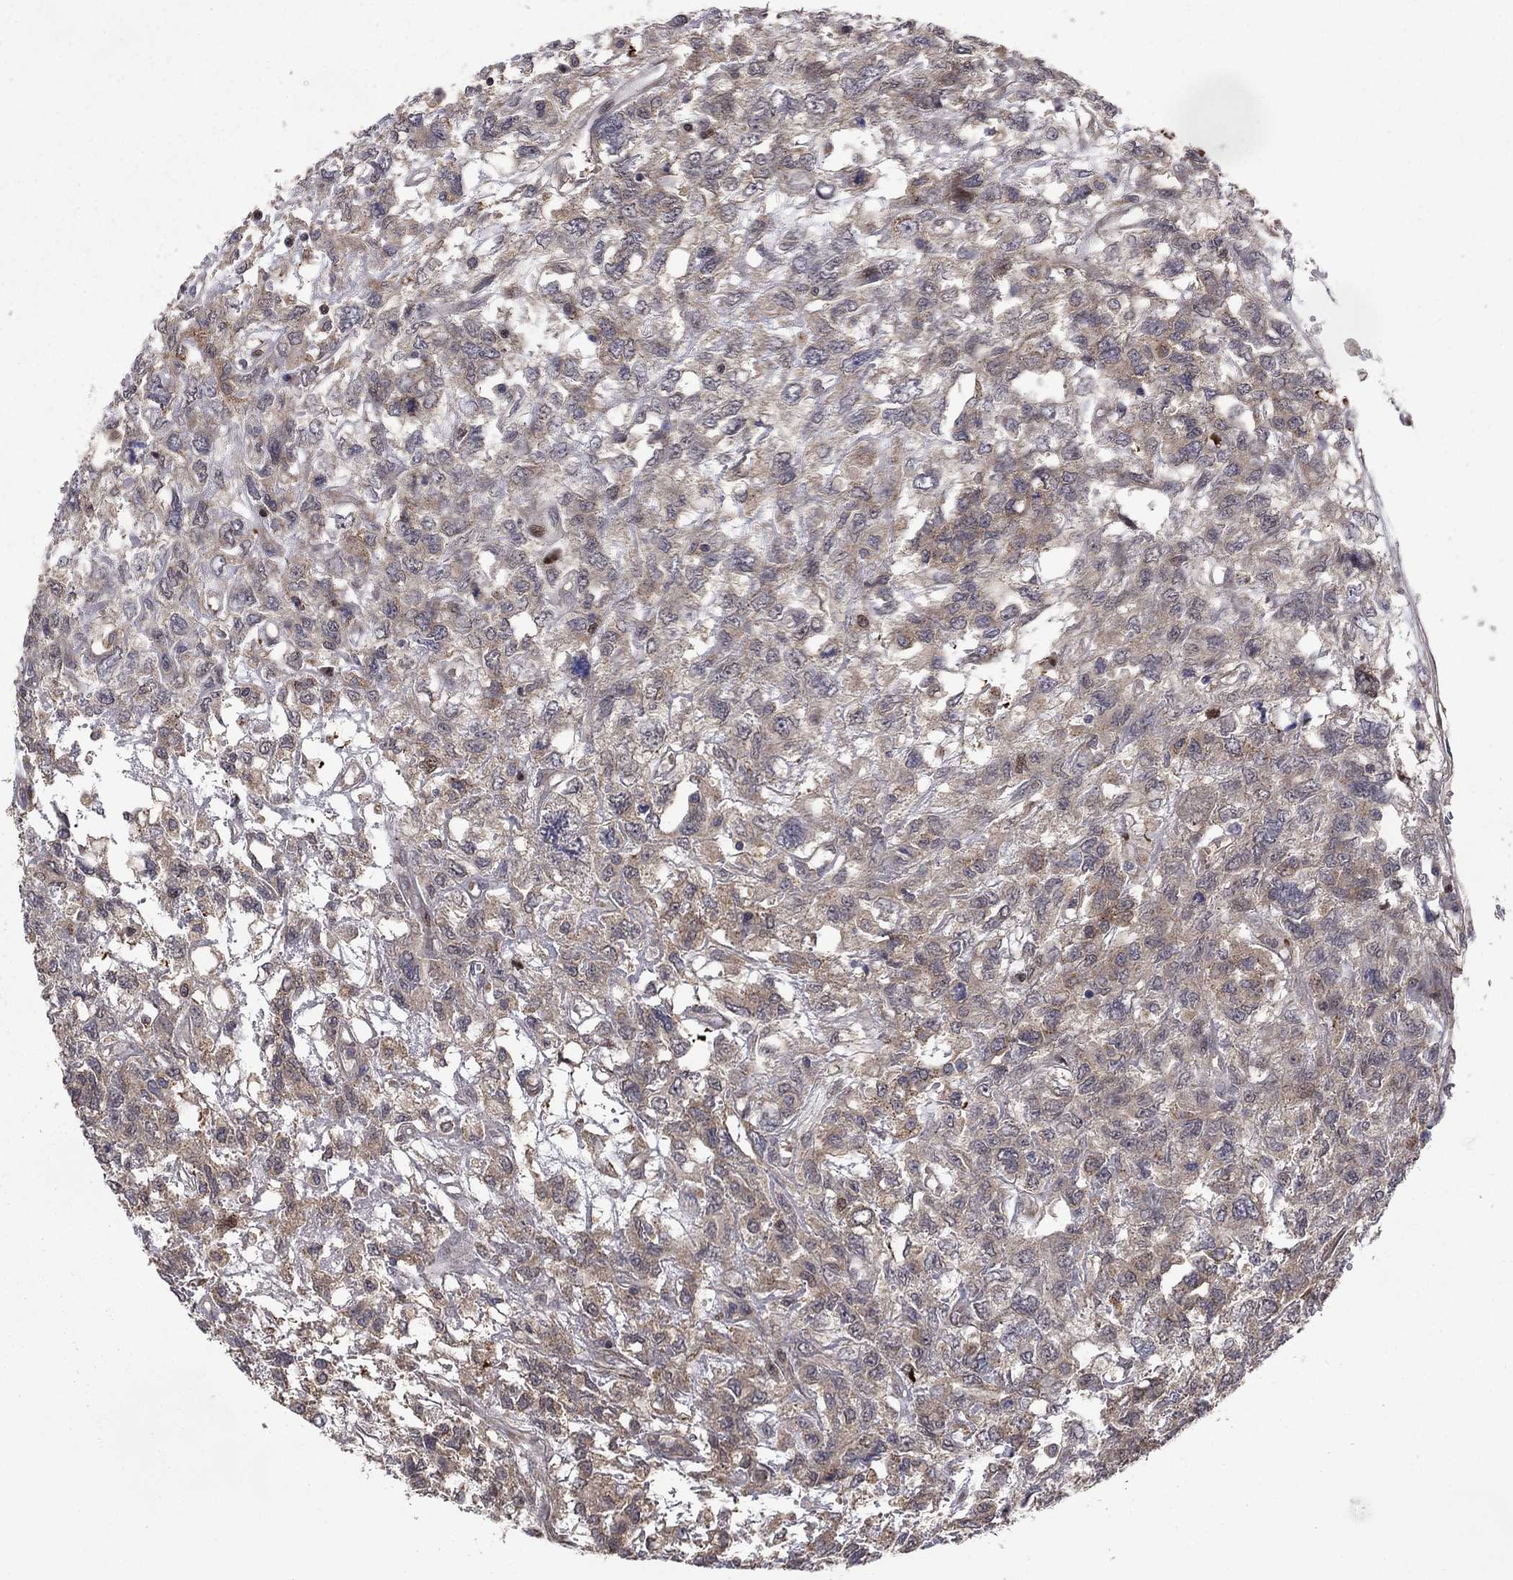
{"staining": {"intensity": "moderate", "quantity": "<25%", "location": "cytoplasmic/membranous"}, "tissue": "testis cancer", "cell_type": "Tumor cells", "image_type": "cancer", "snomed": [{"axis": "morphology", "description": "Seminoma, NOS"}, {"axis": "topography", "description": "Testis"}], "caption": "Protein expression analysis of testis seminoma reveals moderate cytoplasmic/membranous staining in approximately <25% of tumor cells.", "gene": "LPCAT4", "patient": {"sex": "male", "age": 52}}